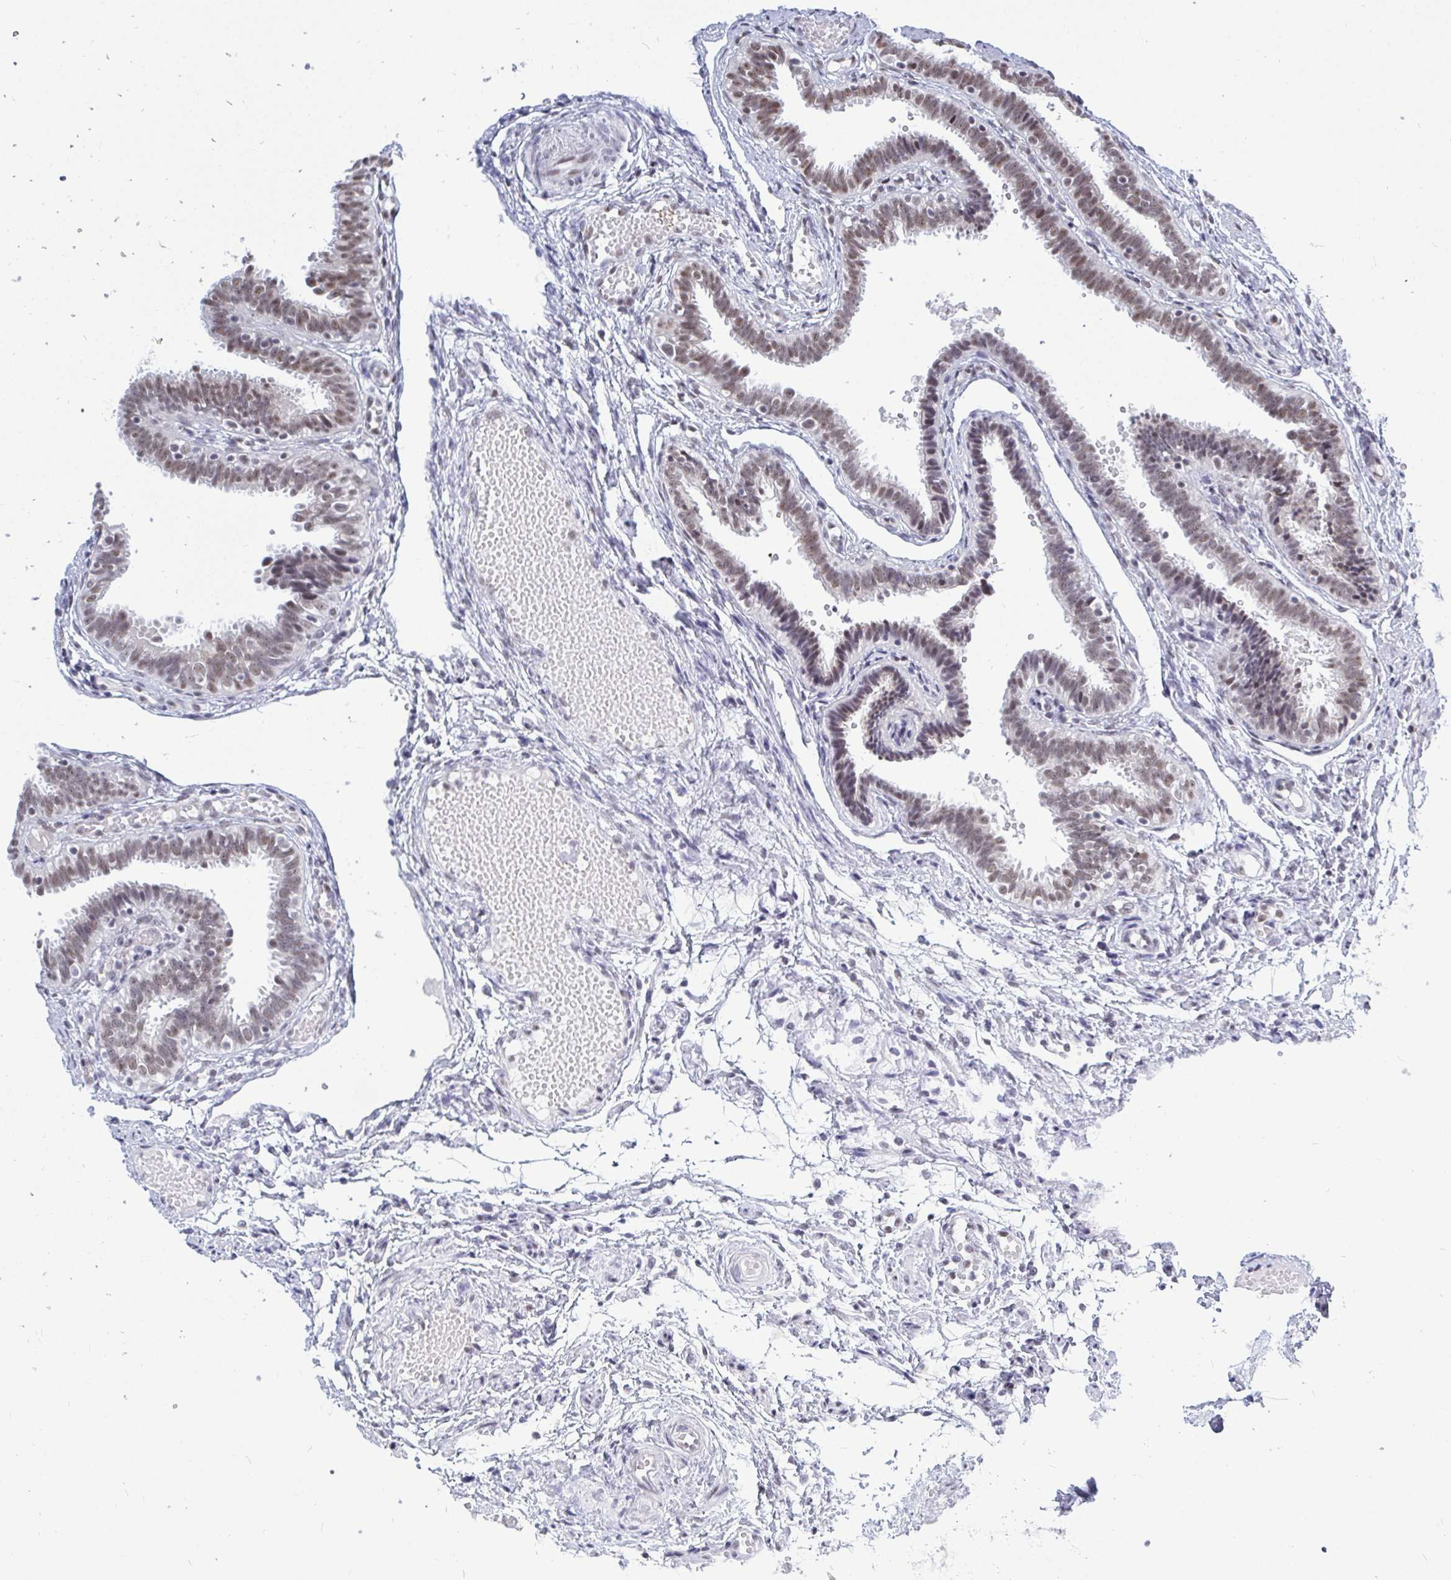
{"staining": {"intensity": "moderate", "quantity": "25%-75%", "location": "nuclear"}, "tissue": "fallopian tube", "cell_type": "Glandular cells", "image_type": "normal", "snomed": [{"axis": "morphology", "description": "Normal tissue, NOS"}, {"axis": "topography", "description": "Fallopian tube"}], "caption": "Immunohistochemical staining of unremarkable fallopian tube displays medium levels of moderate nuclear staining in approximately 25%-75% of glandular cells.", "gene": "TRIP12", "patient": {"sex": "female", "age": 37}}